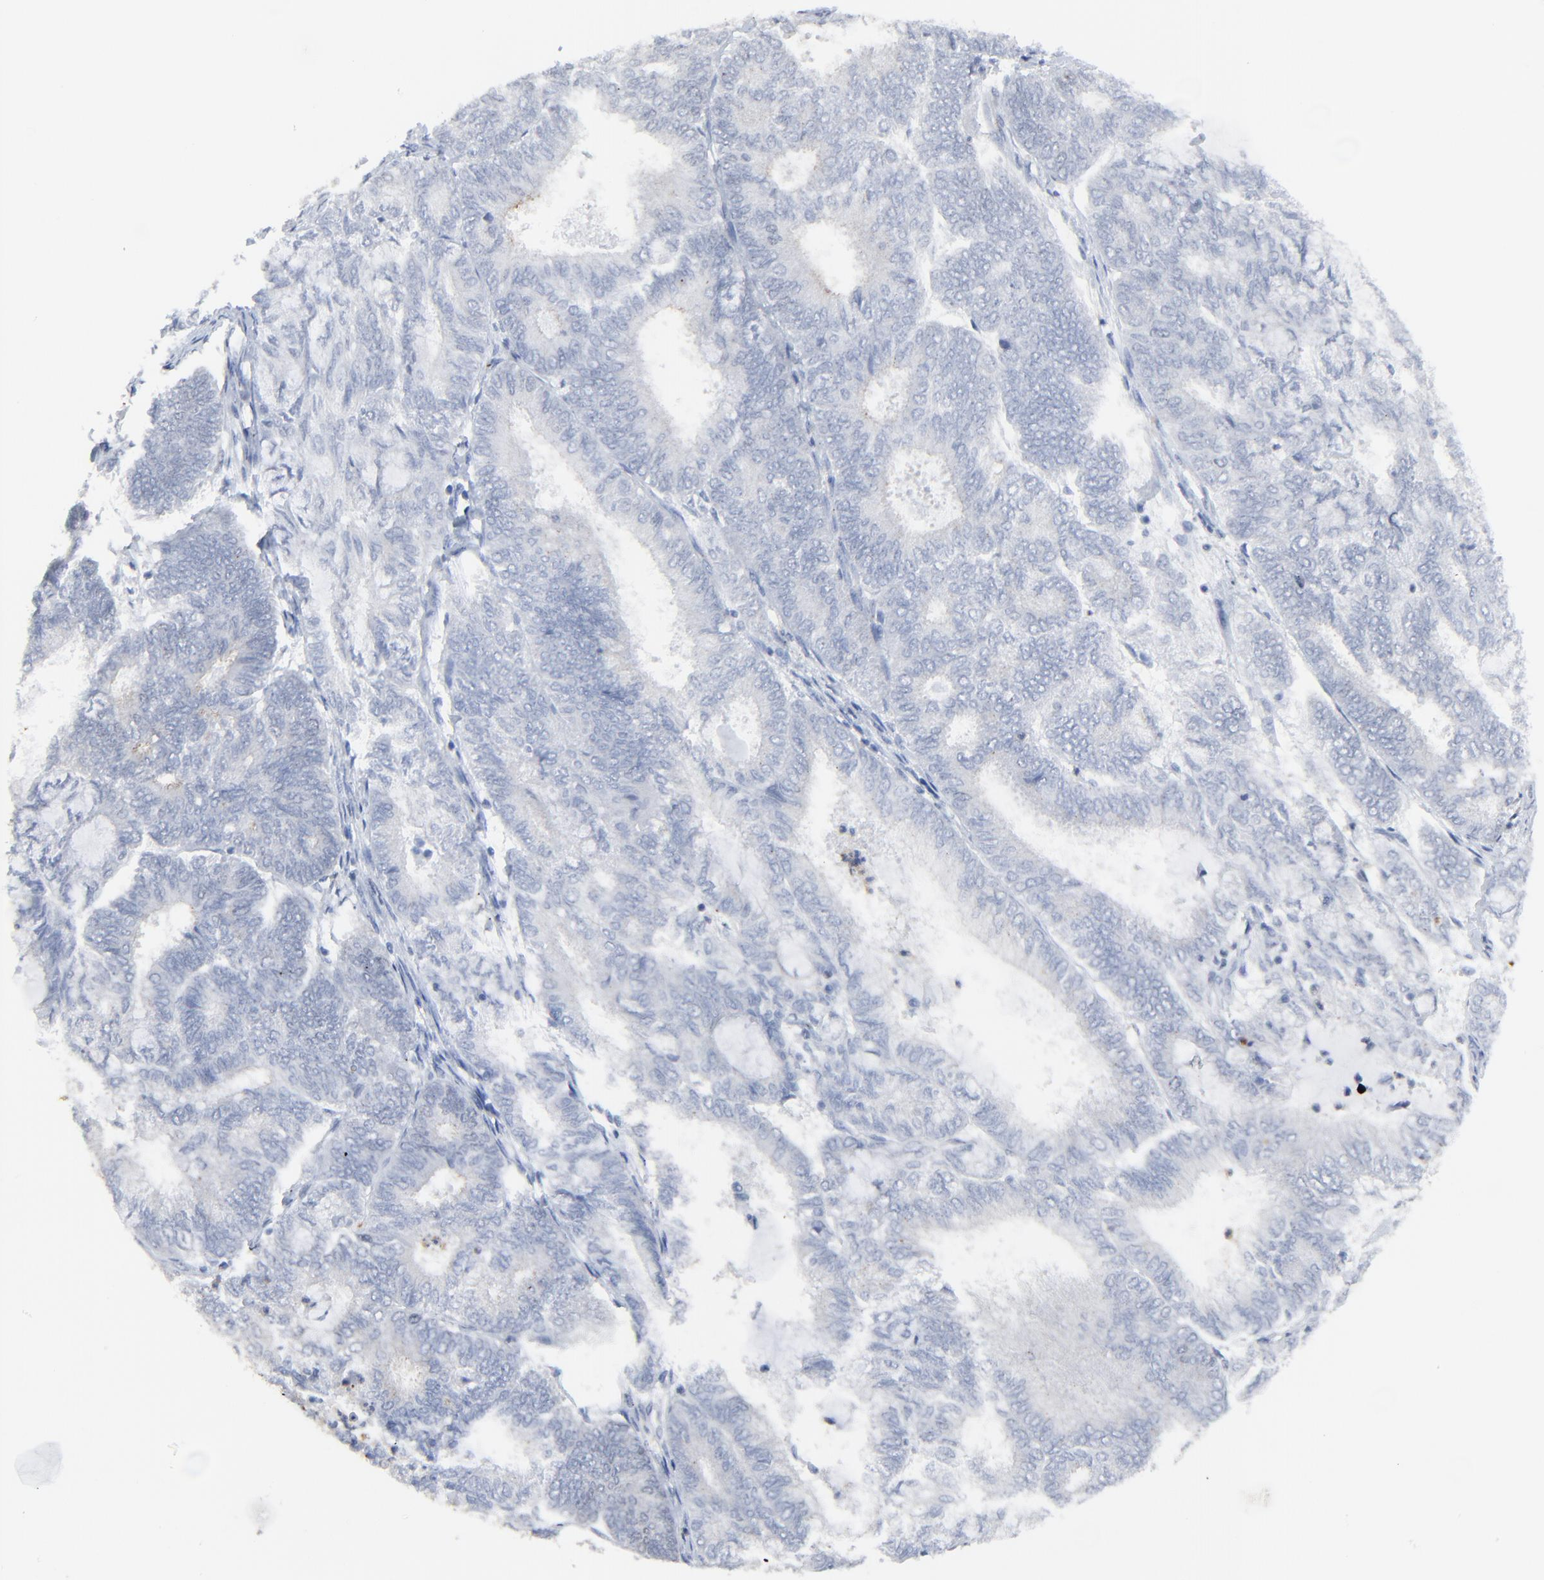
{"staining": {"intensity": "negative", "quantity": "none", "location": "none"}, "tissue": "endometrial cancer", "cell_type": "Tumor cells", "image_type": "cancer", "snomed": [{"axis": "morphology", "description": "Adenocarcinoma, NOS"}, {"axis": "topography", "description": "Endometrium"}], "caption": "Protein analysis of endometrial adenocarcinoma exhibits no significant positivity in tumor cells. (Stains: DAB (3,3'-diaminobenzidine) IHC with hematoxylin counter stain, Microscopy: brightfield microscopy at high magnification).", "gene": "BIRC3", "patient": {"sex": "female", "age": 59}}